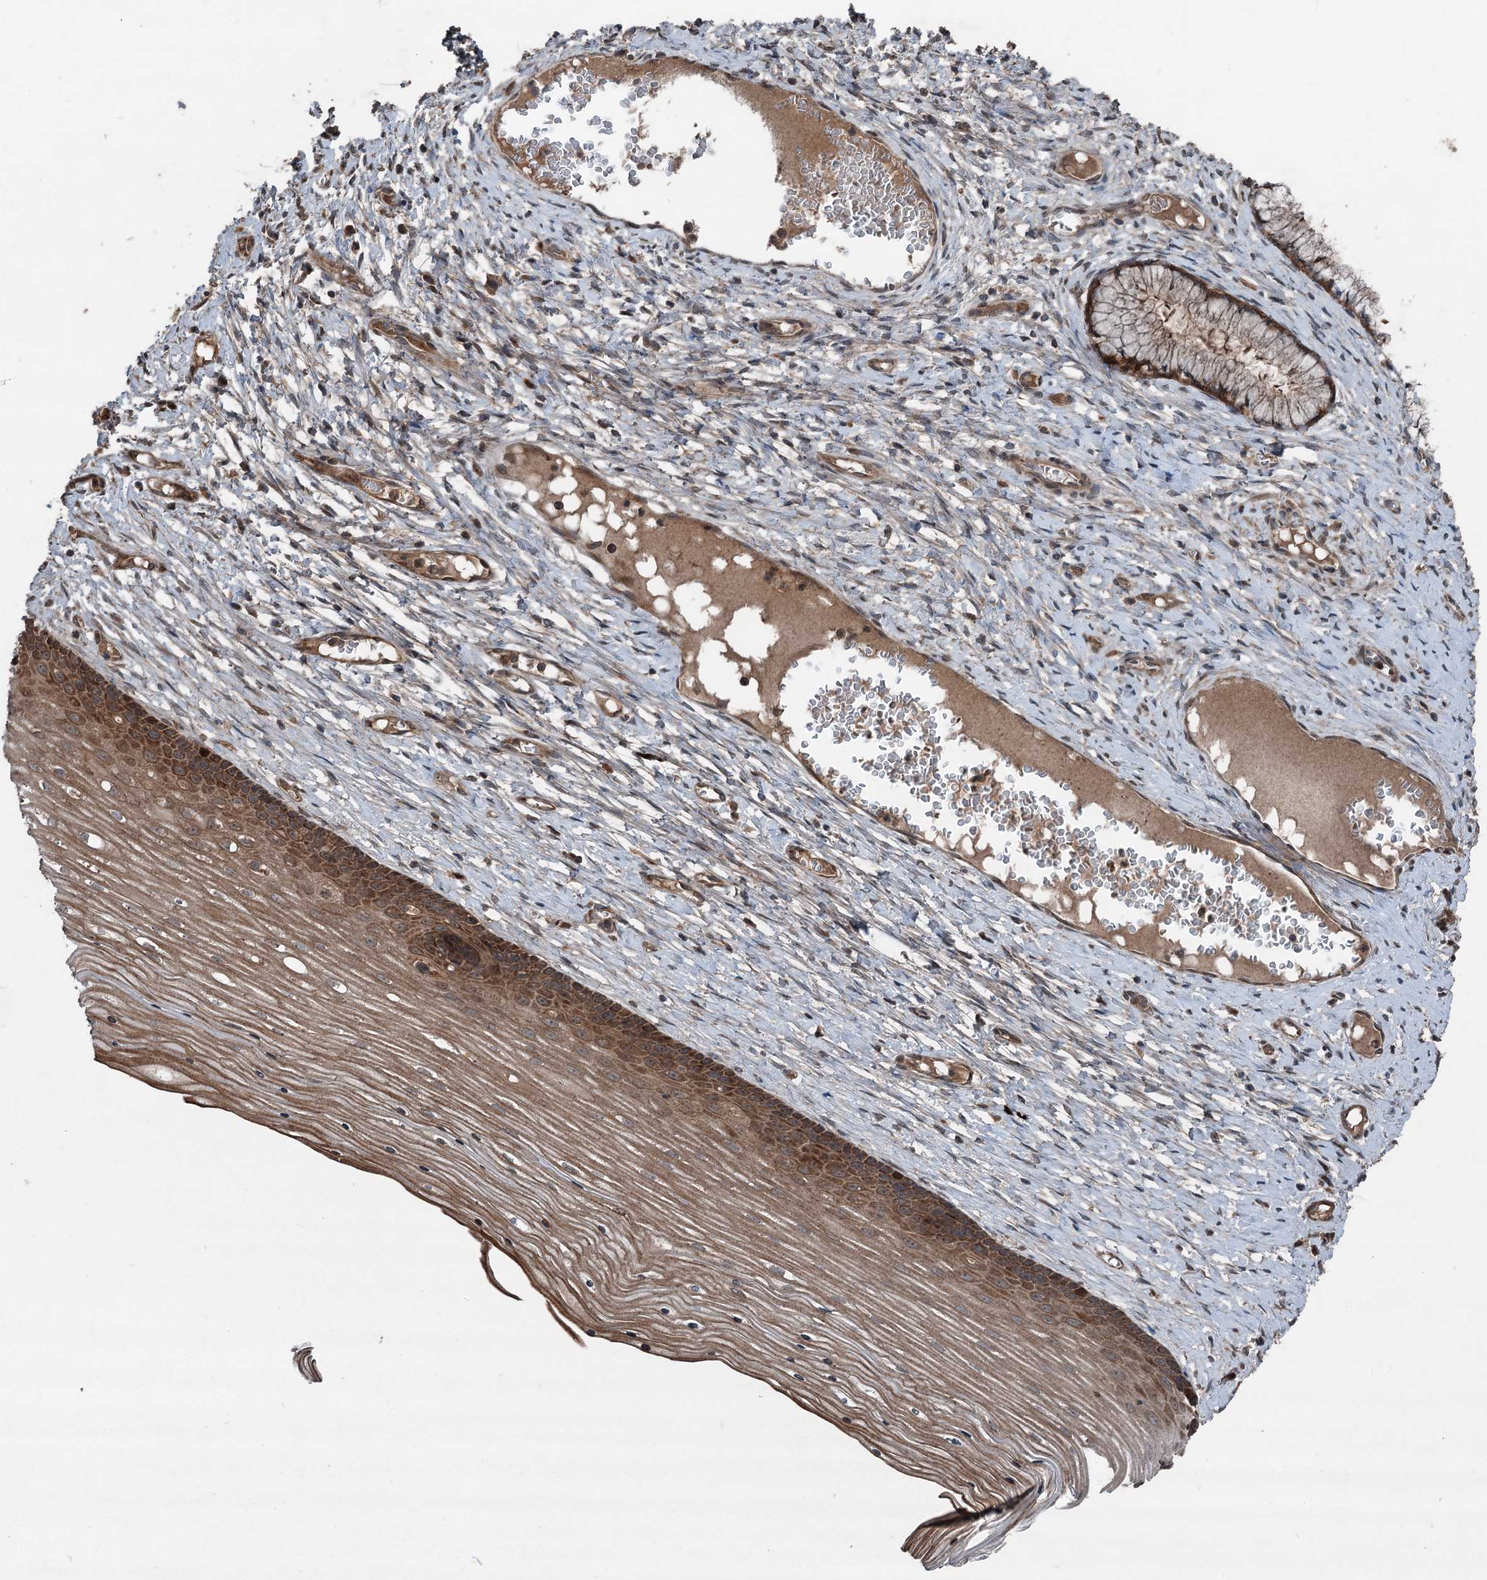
{"staining": {"intensity": "moderate", "quantity": ">75%", "location": "cytoplasmic/membranous"}, "tissue": "cervix", "cell_type": "Glandular cells", "image_type": "normal", "snomed": [{"axis": "morphology", "description": "Normal tissue, NOS"}, {"axis": "topography", "description": "Cervix"}], "caption": "Immunohistochemical staining of unremarkable human cervix reveals medium levels of moderate cytoplasmic/membranous positivity in approximately >75% of glandular cells. Using DAB (brown) and hematoxylin (blue) stains, captured at high magnification using brightfield microscopy.", "gene": "ALAS1", "patient": {"sex": "female", "age": 42}}